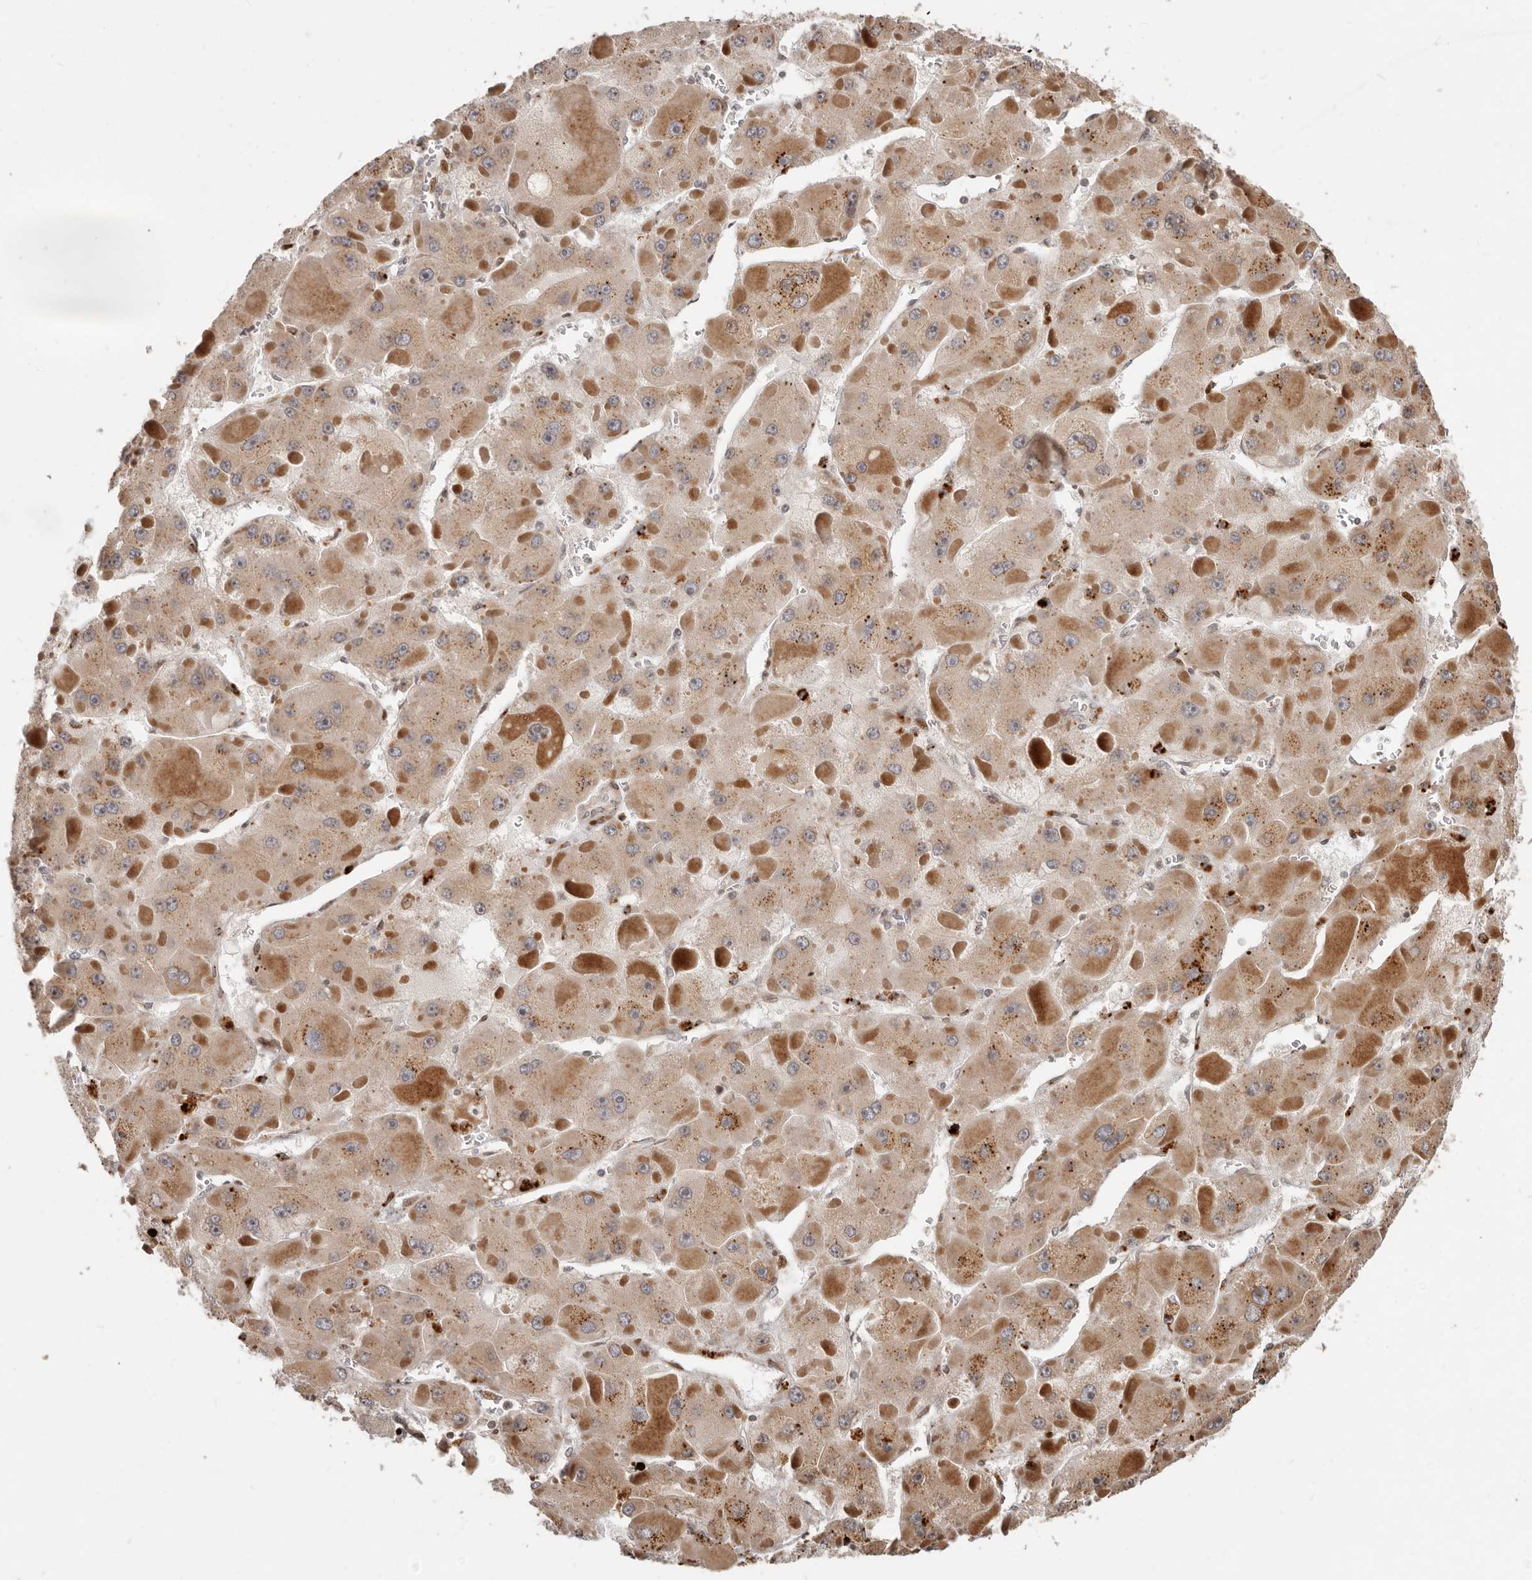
{"staining": {"intensity": "moderate", "quantity": ">75%", "location": "cytoplasmic/membranous"}, "tissue": "liver cancer", "cell_type": "Tumor cells", "image_type": "cancer", "snomed": [{"axis": "morphology", "description": "Carcinoma, Hepatocellular, NOS"}, {"axis": "topography", "description": "Liver"}], "caption": "This photomicrograph demonstrates immunohistochemistry staining of liver cancer (hepatocellular carcinoma), with medium moderate cytoplasmic/membranous positivity in approximately >75% of tumor cells.", "gene": "TRIM4", "patient": {"sex": "female", "age": 73}}